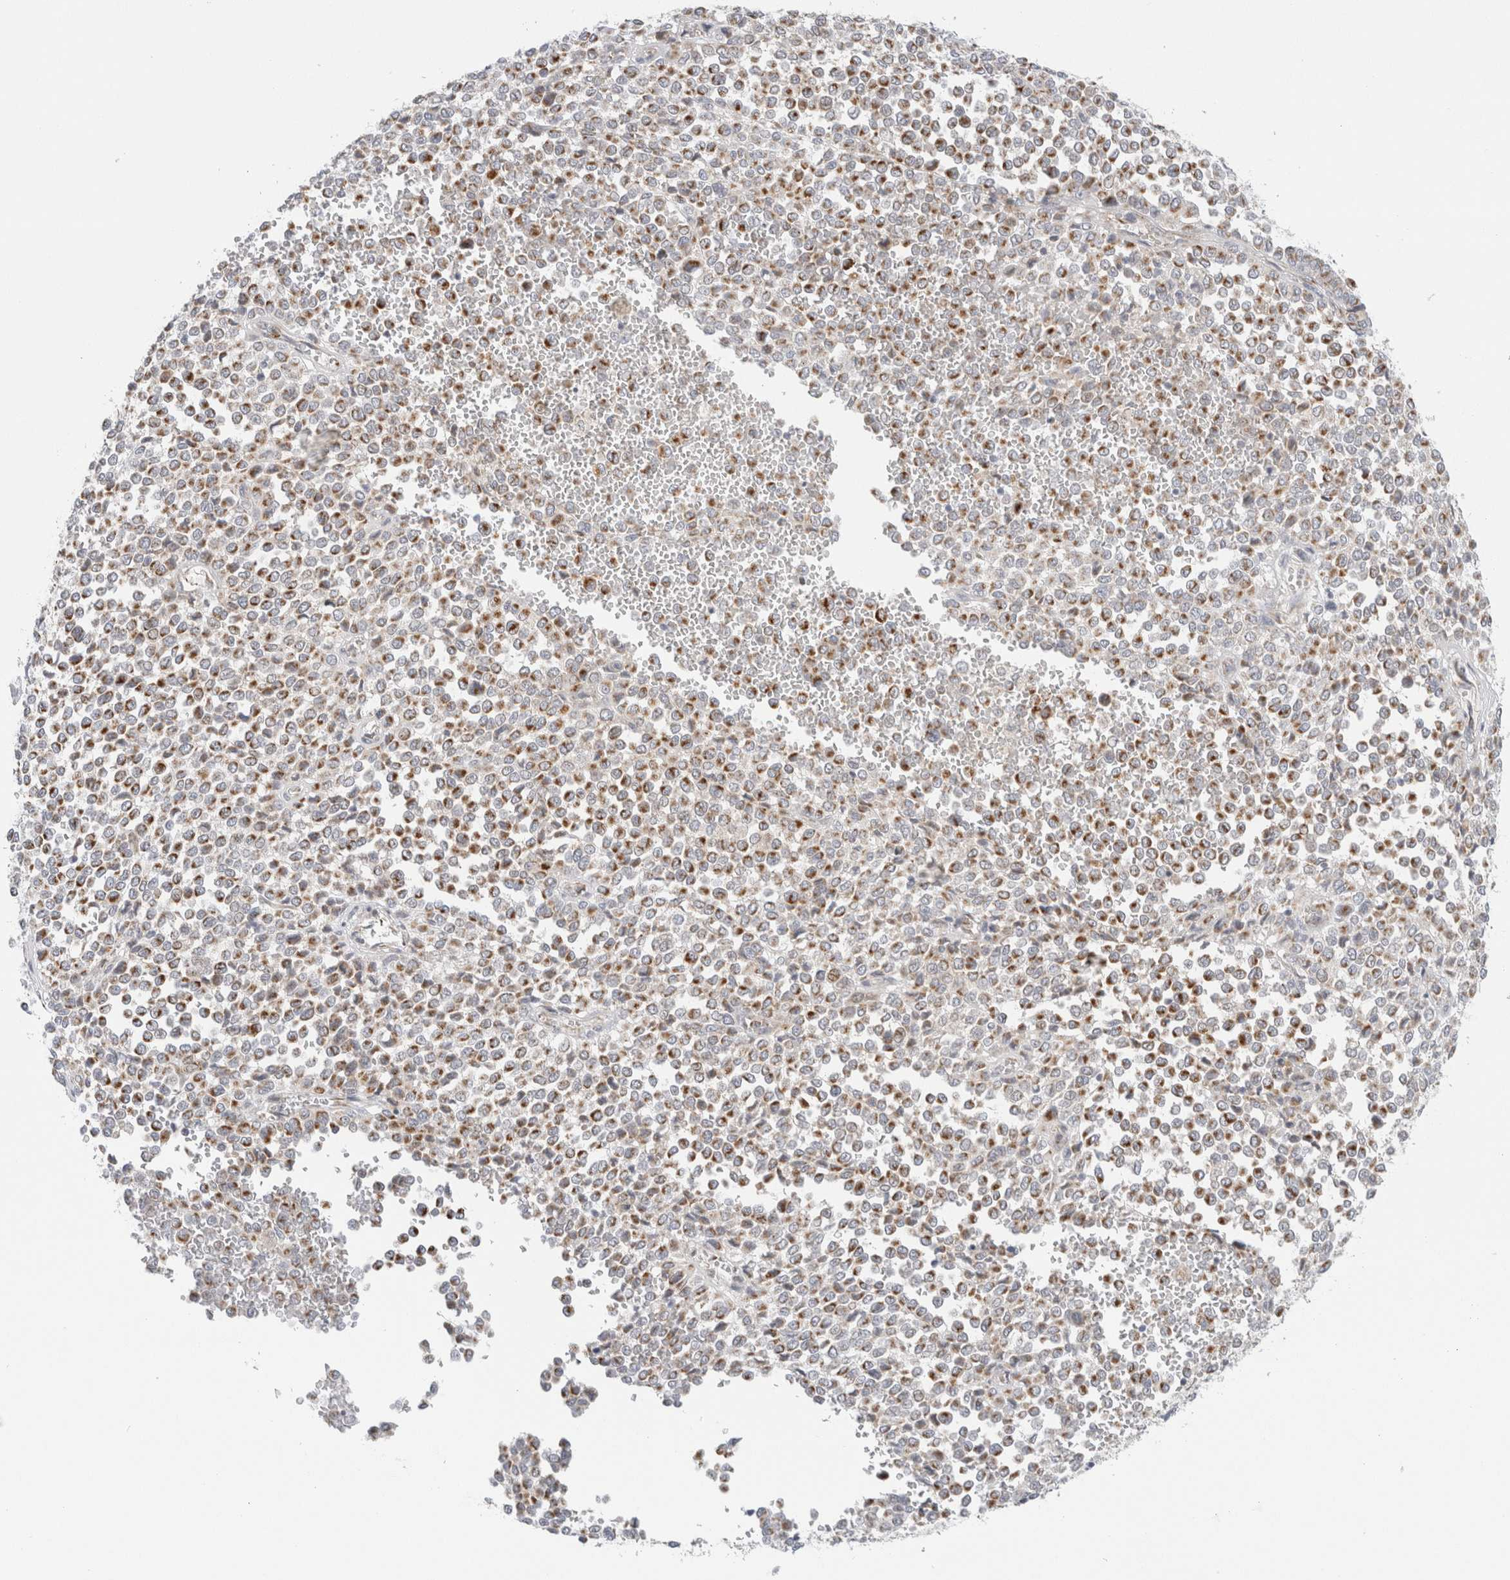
{"staining": {"intensity": "strong", "quantity": ">75%", "location": "cytoplasmic/membranous"}, "tissue": "melanoma", "cell_type": "Tumor cells", "image_type": "cancer", "snomed": [{"axis": "morphology", "description": "Malignant melanoma, Metastatic site"}, {"axis": "topography", "description": "Pancreas"}], "caption": "A brown stain highlights strong cytoplasmic/membranous expression of a protein in malignant melanoma (metastatic site) tumor cells.", "gene": "FAHD1", "patient": {"sex": "female", "age": 30}}